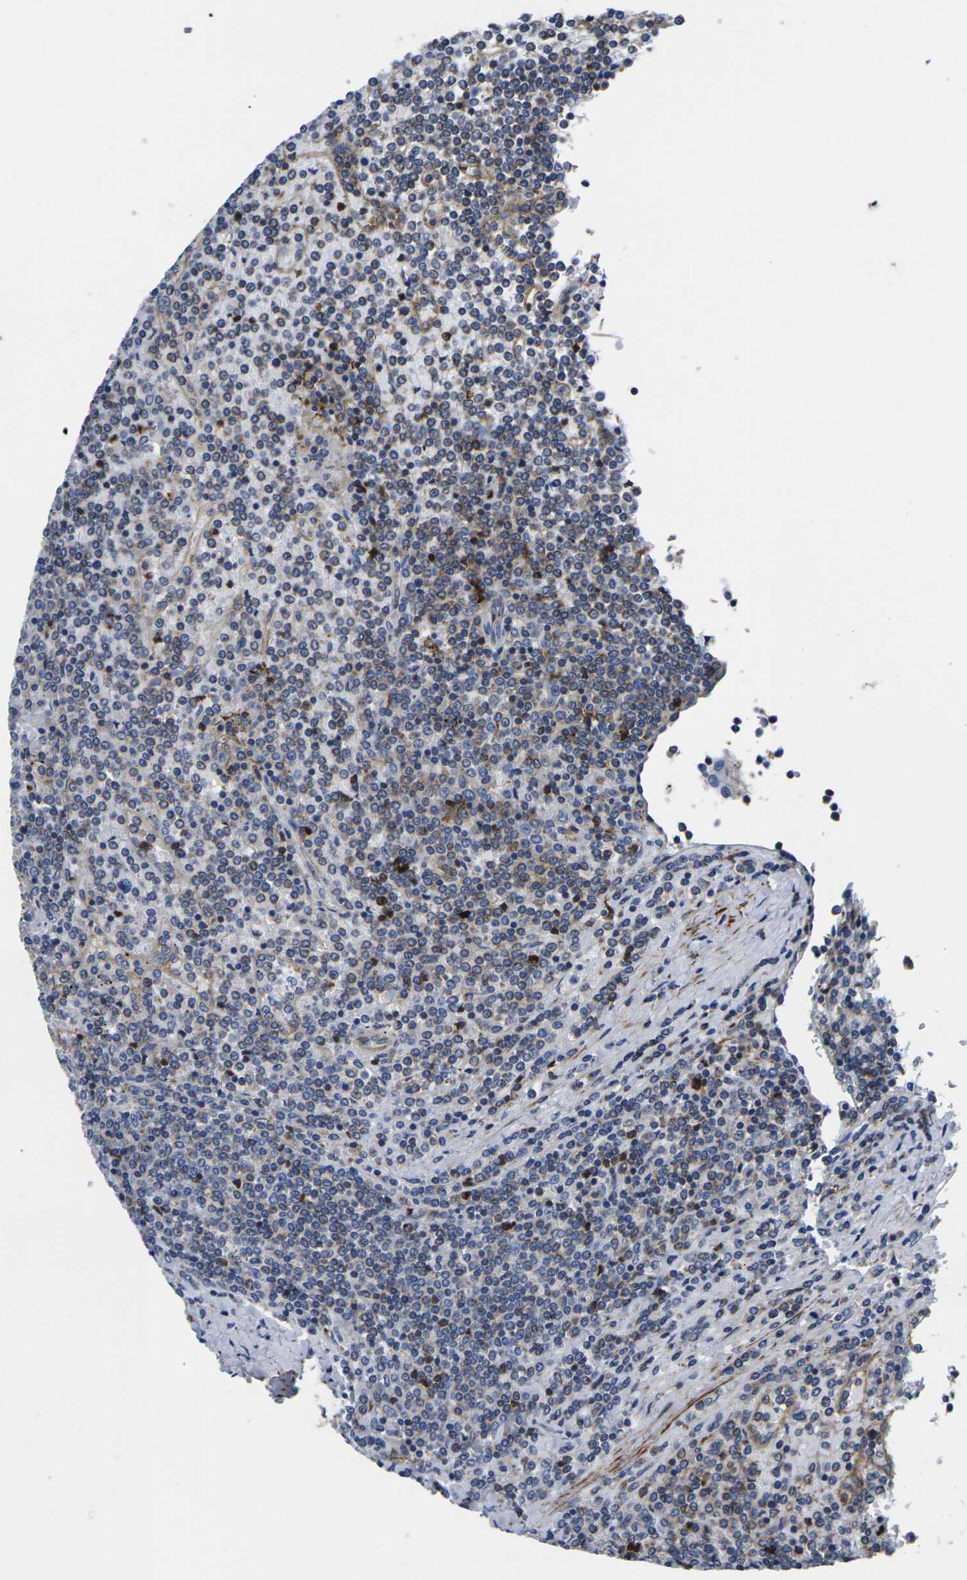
{"staining": {"intensity": "negative", "quantity": "none", "location": "none"}, "tissue": "lymphoma", "cell_type": "Tumor cells", "image_type": "cancer", "snomed": [{"axis": "morphology", "description": "Malignant lymphoma, non-Hodgkin's type, Low grade"}, {"axis": "topography", "description": "Spleen"}], "caption": "A high-resolution image shows immunohistochemistry (IHC) staining of lymphoma, which exhibits no significant expression in tumor cells. The staining is performed using DAB brown chromogen with nuclei counter-stained in using hematoxylin.", "gene": "GPR4", "patient": {"sex": "female", "age": 19}}